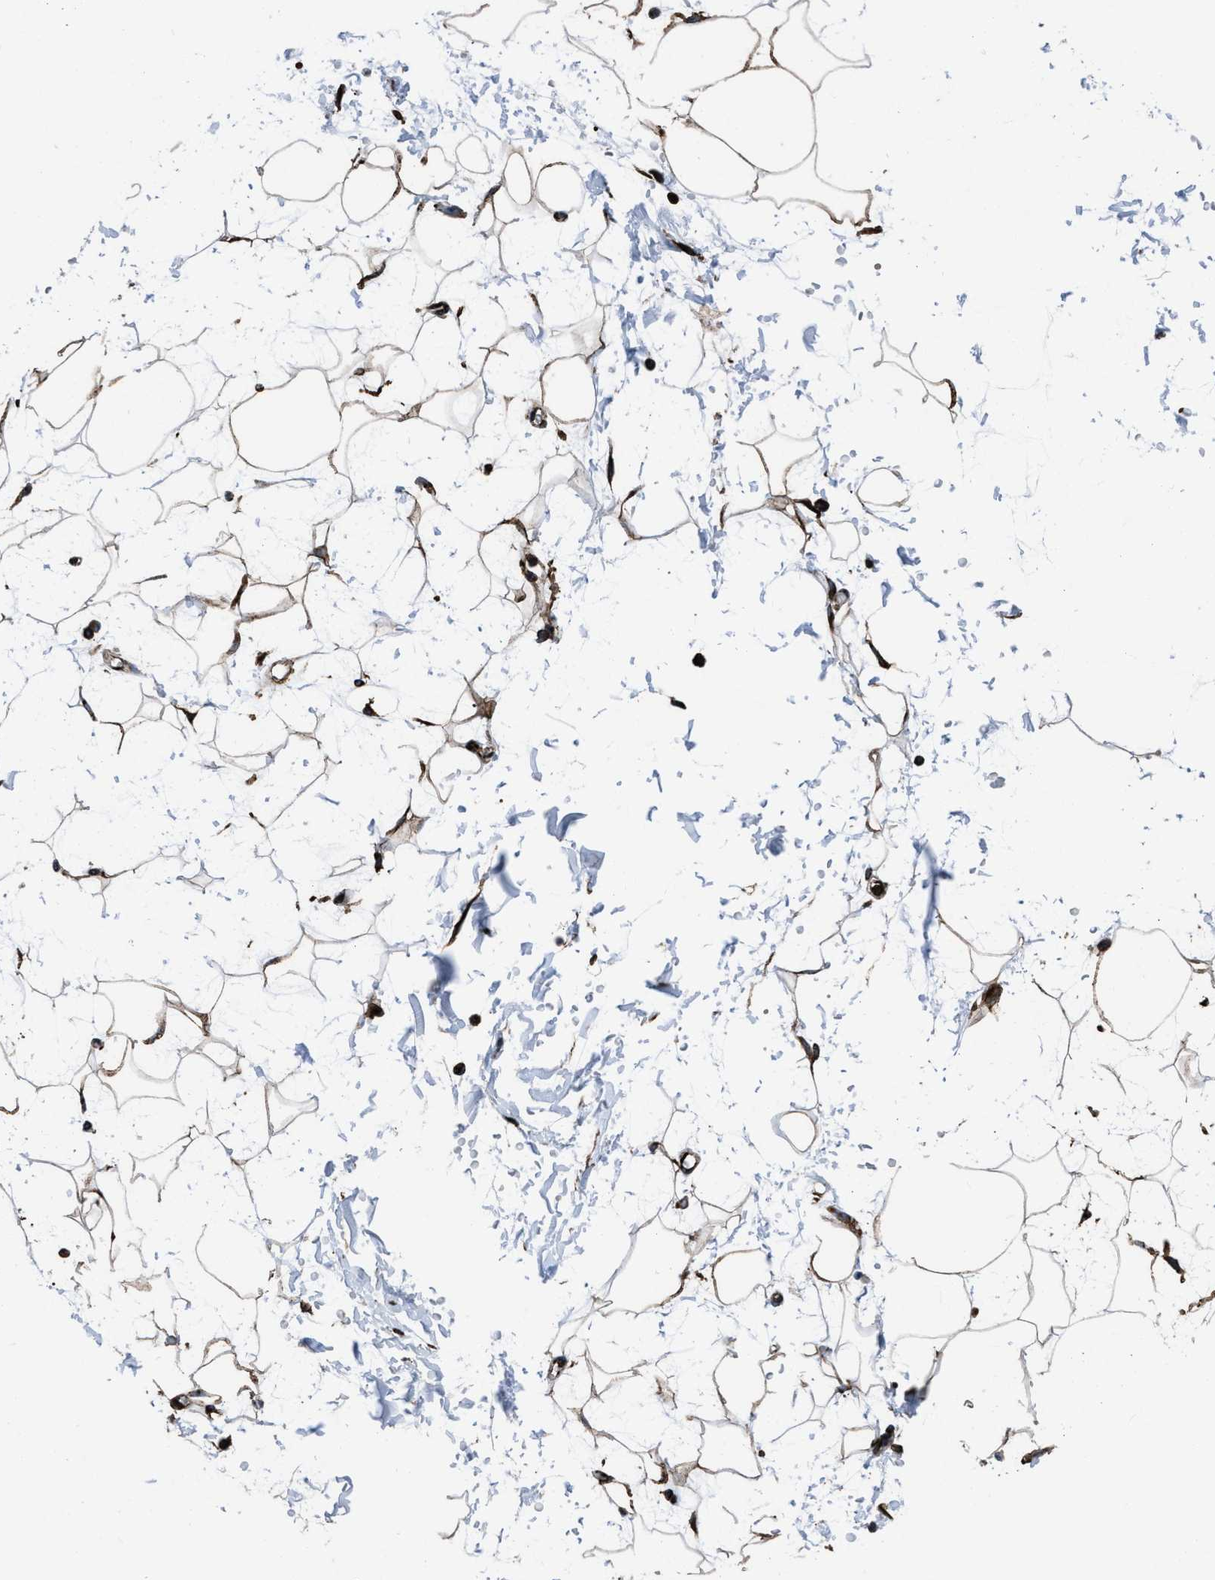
{"staining": {"intensity": "strong", "quantity": ">75%", "location": "cytoplasmic/membranous"}, "tissue": "adipose tissue", "cell_type": "Adipocytes", "image_type": "normal", "snomed": [{"axis": "morphology", "description": "Normal tissue, NOS"}, {"axis": "topography", "description": "Soft tissue"}], "caption": "Protein expression analysis of normal adipose tissue displays strong cytoplasmic/membranous positivity in approximately >75% of adipocytes. The staining was performed using DAB (3,3'-diaminobenzidine), with brown indicating positive protein expression. Nuclei are stained blue with hematoxylin.", "gene": "CAPRIN1", "patient": {"sex": "male", "age": 72}}